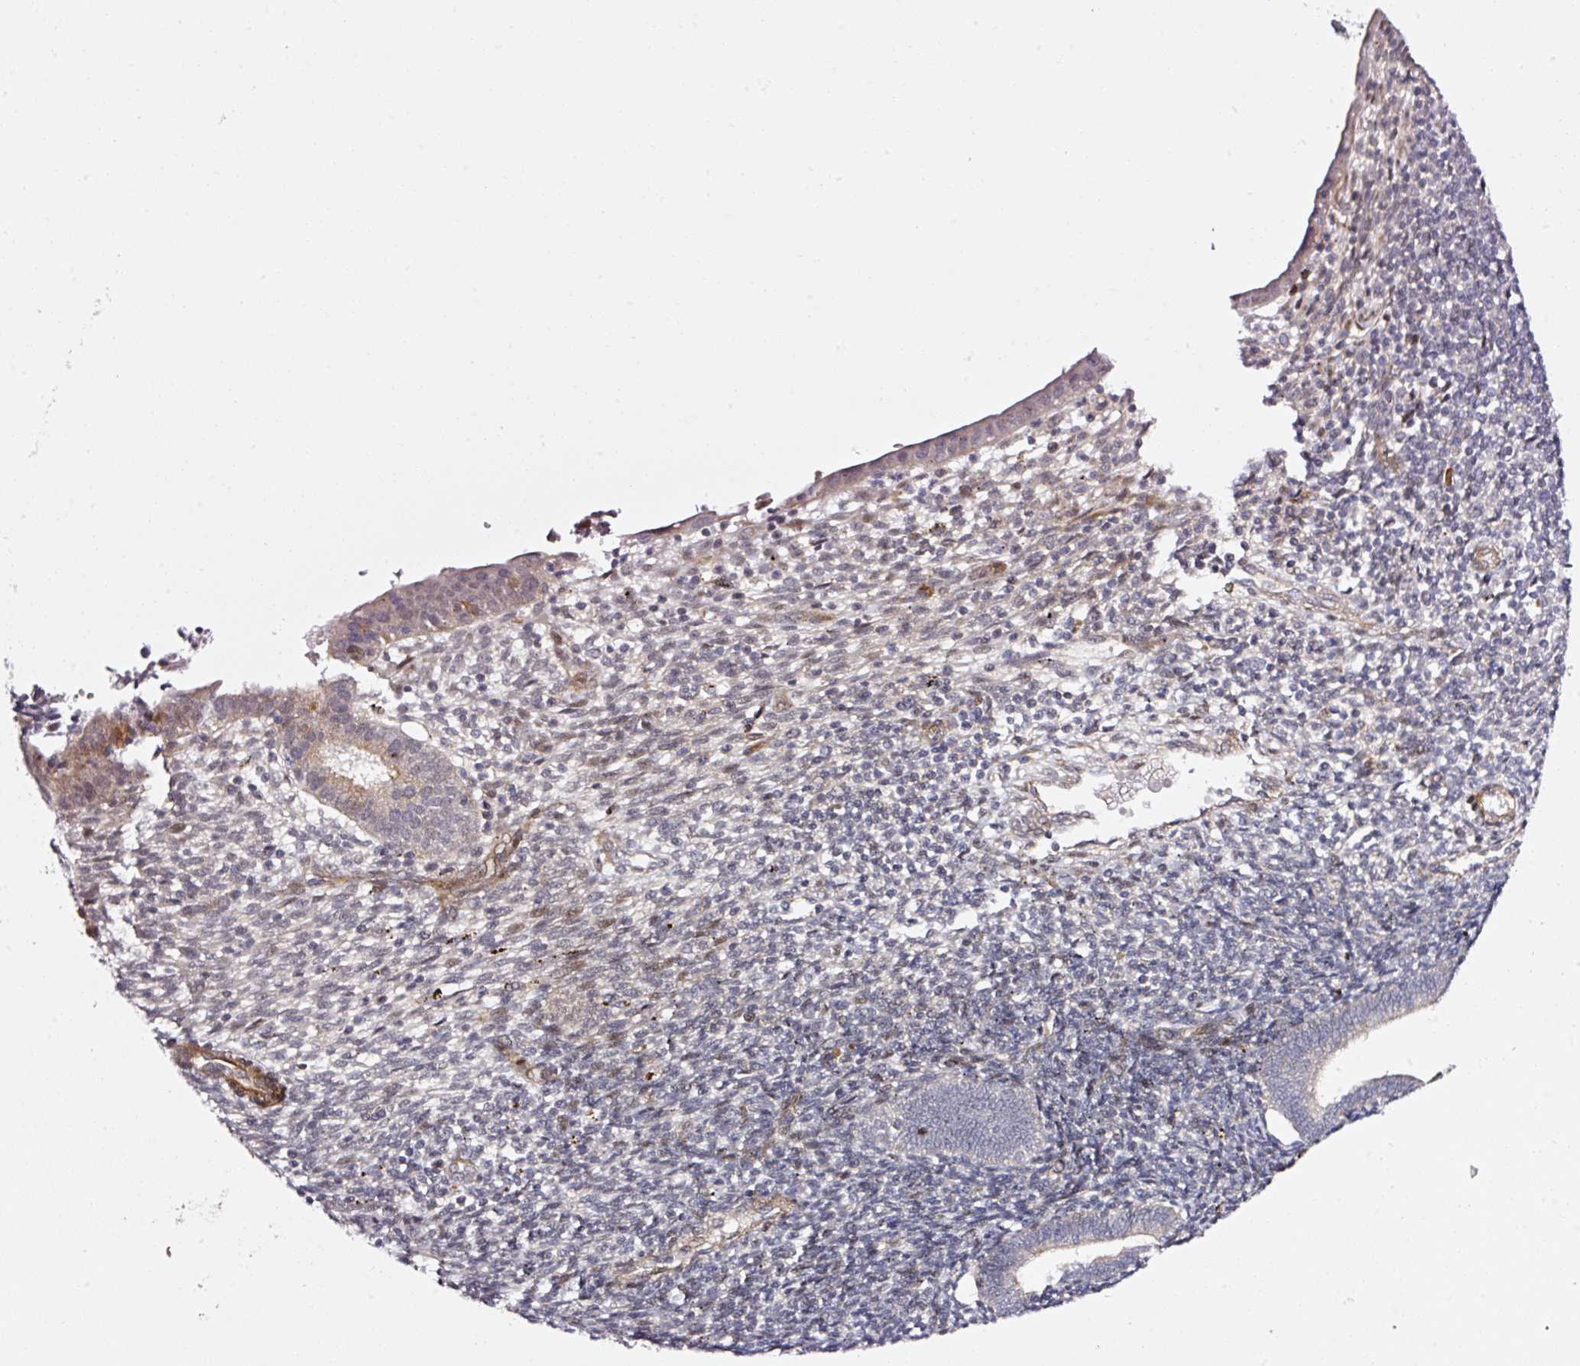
{"staining": {"intensity": "negative", "quantity": "none", "location": "none"}, "tissue": "endometrium", "cell_type": "Cells in endometrial stroma", "image_type": "normal", "snomed": [{"axis": "morphology", "description": "Normal tissue, NOS"}, {"axis": "topography", "description": "Endometrium"}], "caption": "High power microscopy image of an immunohistochemistry (IHC) image of unremarkable endometrium, revealing no significant expression in cells in endometrial stroma. Brightfield microscopy of immunohistochemistry (IHC) stained with DAB (brown) and hematoxylin (blue), captured at high magnification.", "gene": "ANKRD20A1", "patient": {"sex": "female", "age": 41}}